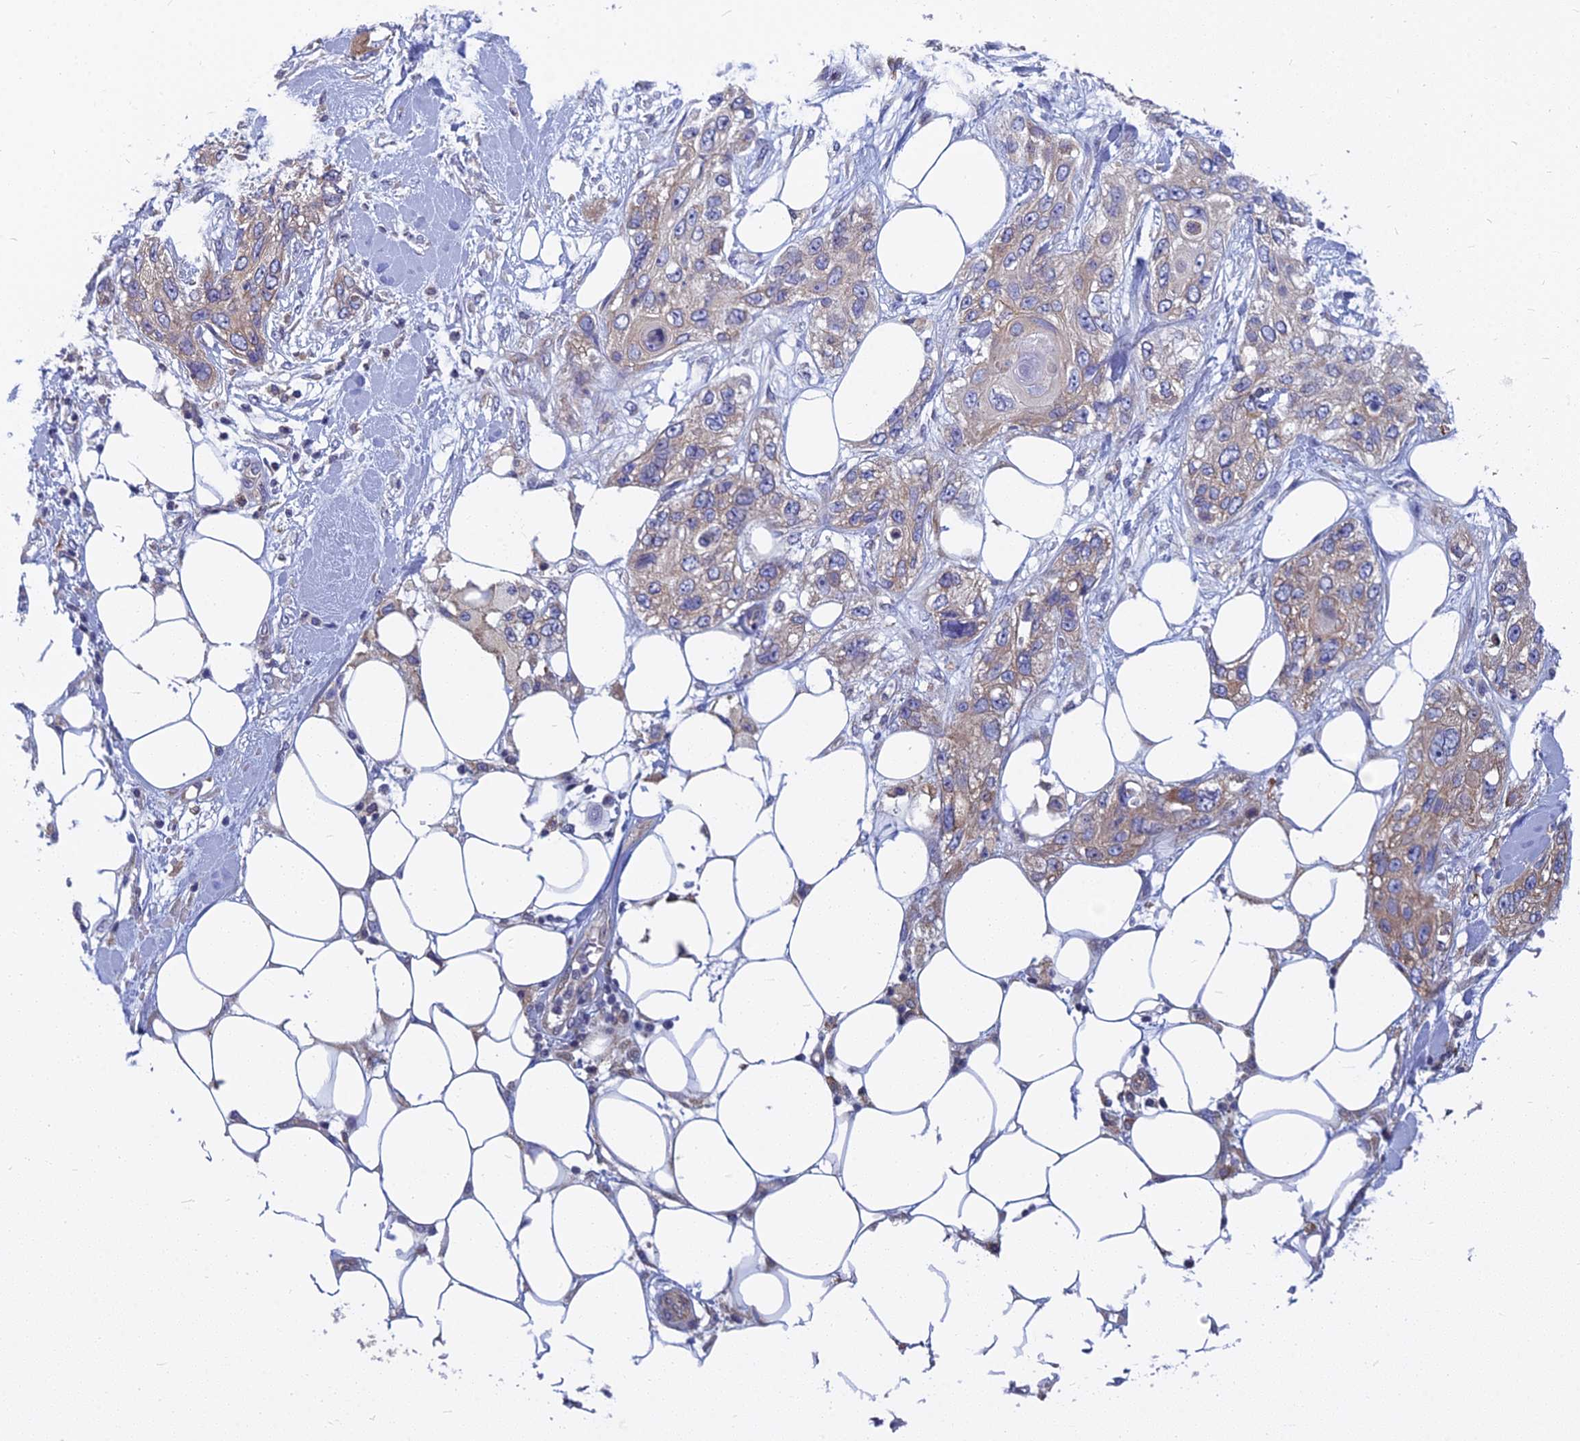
{"staining": {"intensity": "weak", "quantity": "25%-75%", "location": "cytoplasmic/membranous"}, "tissue": "skin cancer", "cell_type": "Tumor cells", "image_type": "cancer", "snomed": [{"axis": "morphology", "description": "Normal tissue, NOS"}, {"axis": "morphology", "description": "Squamous cell carcinoma, NOS"}, {"axis": "topography", "description": "Skin"}], "caption": "IHC of human skin cancer (squamous cell carcinoma) reveals low levels of weak cytoplasmic/membranous positivity in approximately 25%-75% of tumor cells. (DAB (3,3'-diaminobenzidine) = brown stain, brightfield microscopy at high magnification).", "gene": "KIAA1143", "patient": {"sex": "male", "age": 72}}